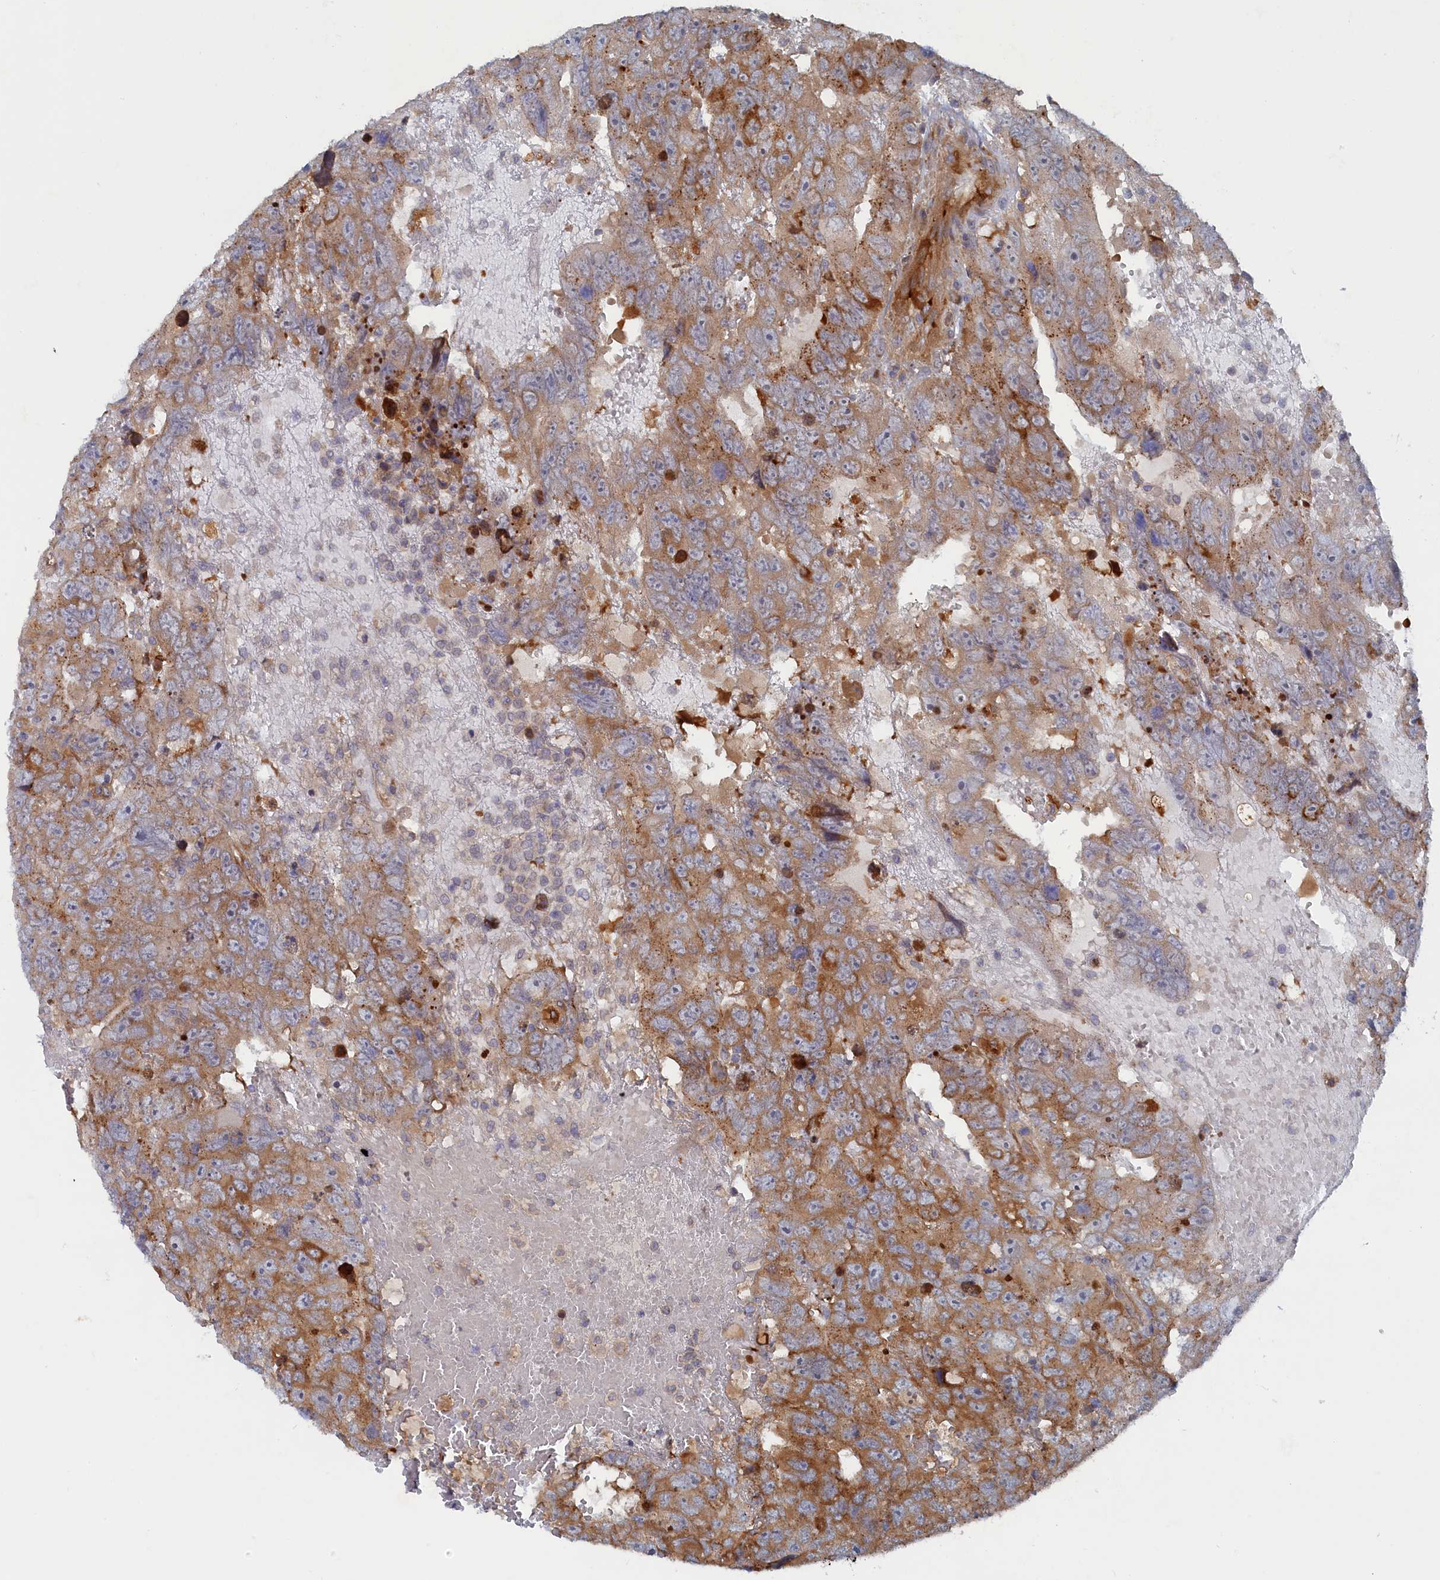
{"staining": {"intensity": "moderate", "quantity": ">75%", "location": "cytoplasmic/membranous"}, "tissue": "testis cancer", "cell_type": "Tumor cells", "image_type": "cancer", "snomed": [{"axis": "morphology", "description": "Carcinoma, Embryonal, NOS"}, {"axis": "topography", "description": "Testis"}], "caption": "This photomicrograph shows testis embryonal carcinoma stained with IHC to label a protein in brown. The cytoplasmic/membranous of tumor cells show moderate positivity for the protein. Nuclei are counter-stained blue.", "gene": "TMEM196", "patient": {"sex": "male", "age": 45}}